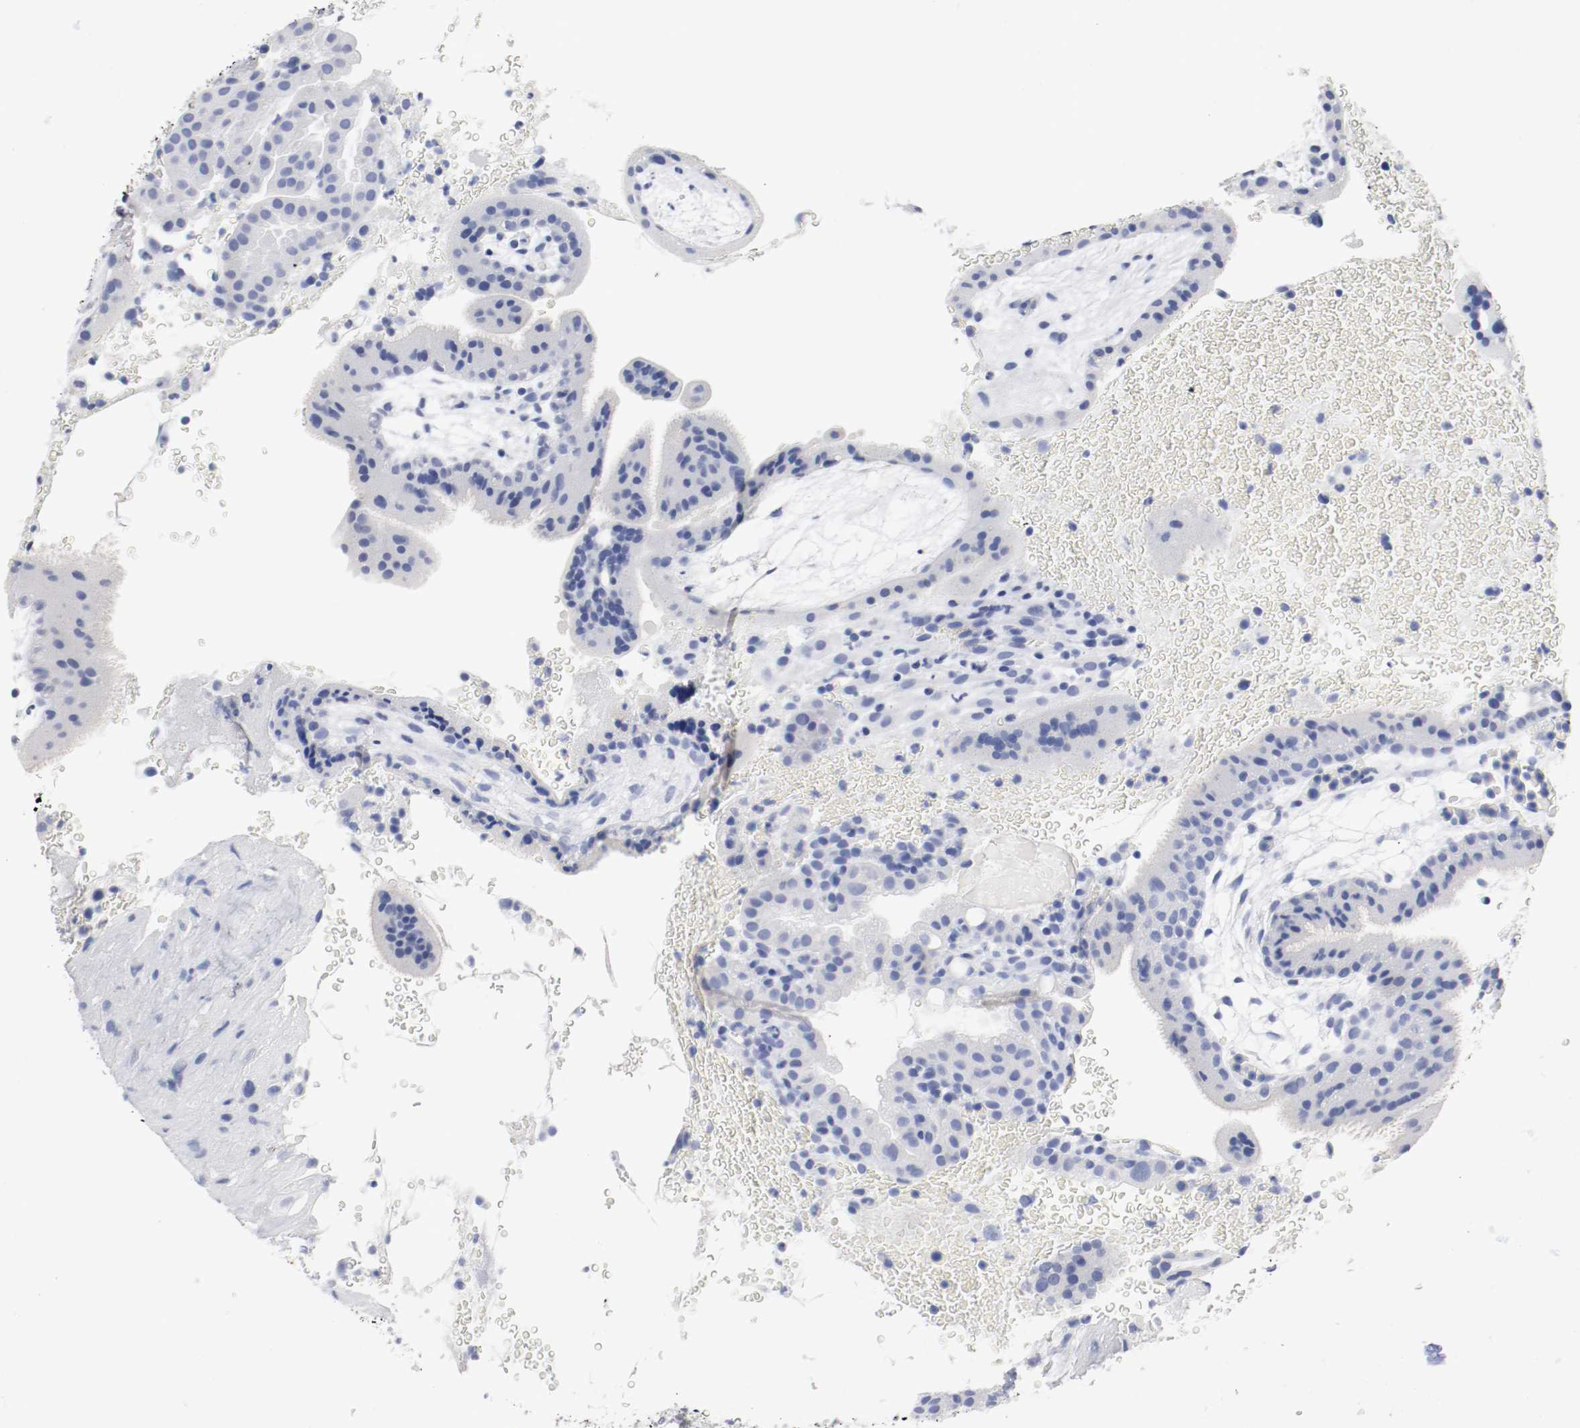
{"staining": {"intensity": "negative", "quantity": "none", "location": "none"}, "tissue": "placenta", "cell_type": "Decidual cells", "image_type": "normal", "snomed": [{"axis": "morphology", "description": "Normal tissue, NOS"}, {"axis": "topography", "description": "Placenta"}], "caption": "Immunohistochemical staining of unremarkable human placenta exhibits no significant staining in decidual cells. (DAB (3,3'-diaminobenzidine) IHC, high magnification).", "gene": "GAD1", "patient": {"sex": "female", "age": 19}}